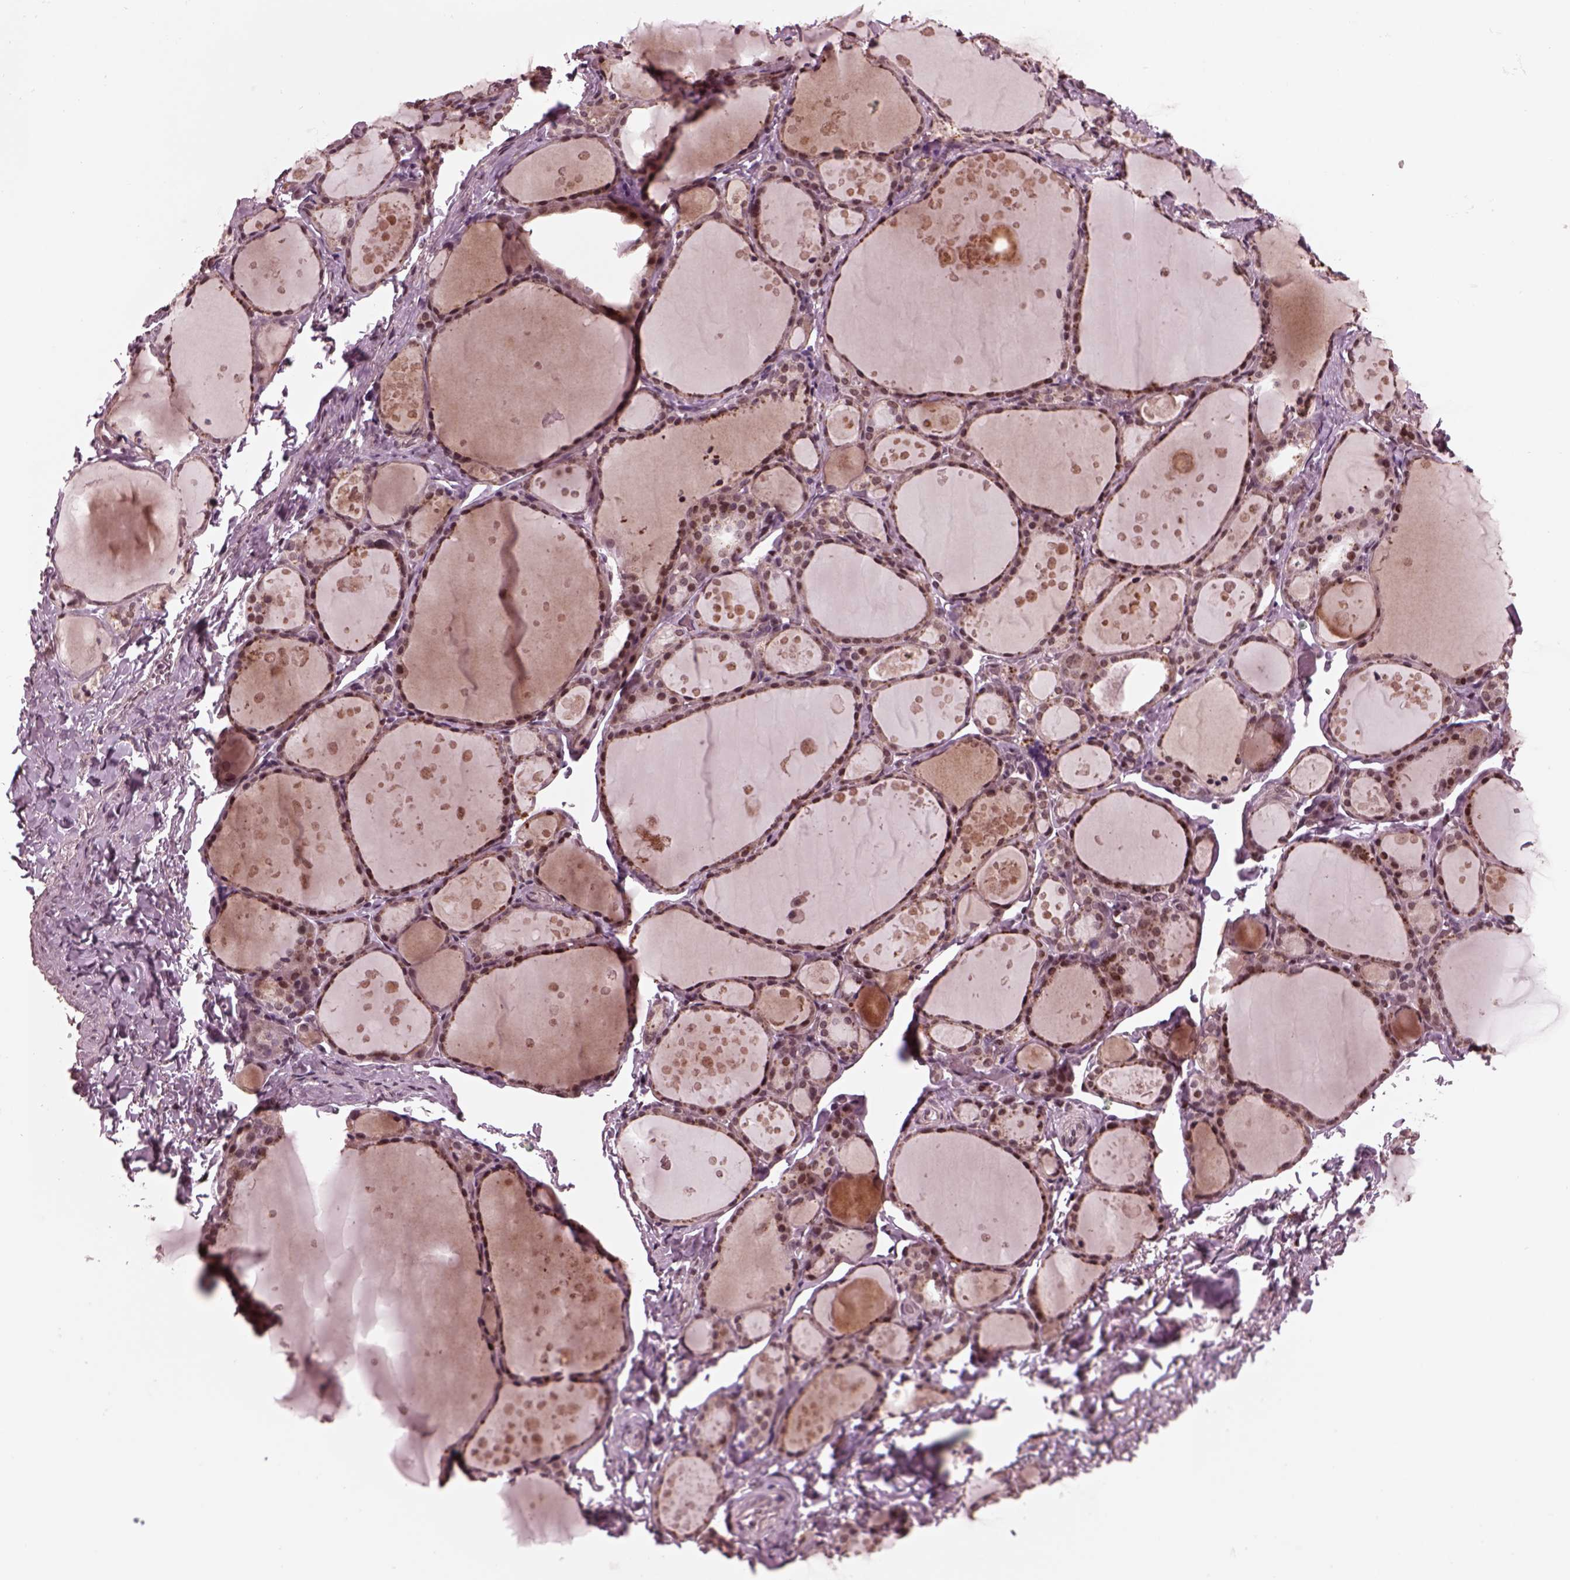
{"staining": {"intensity": "weak", "quantity": "<25%", "location": "nuclear"}, "tissue": "thyroid gland", "cell_type": "Glandular cells", "image_type": "normal", "snomed": [{"axis": "morphology", "description": "Normal tissue, NOS"}, {"axis": "topography", "description": "Thyroid gland"}], "caption": "High magnification brightfield microscopy of unremarkable thyroid gland stained with DAB (3,3'-diaminobenzidine) (brown) and counterstained with hematoxylin (blue): glandular cells show no significant positivity.", "gene": "NAP1L5", "patient": {"sex": "male", "age": 68}}